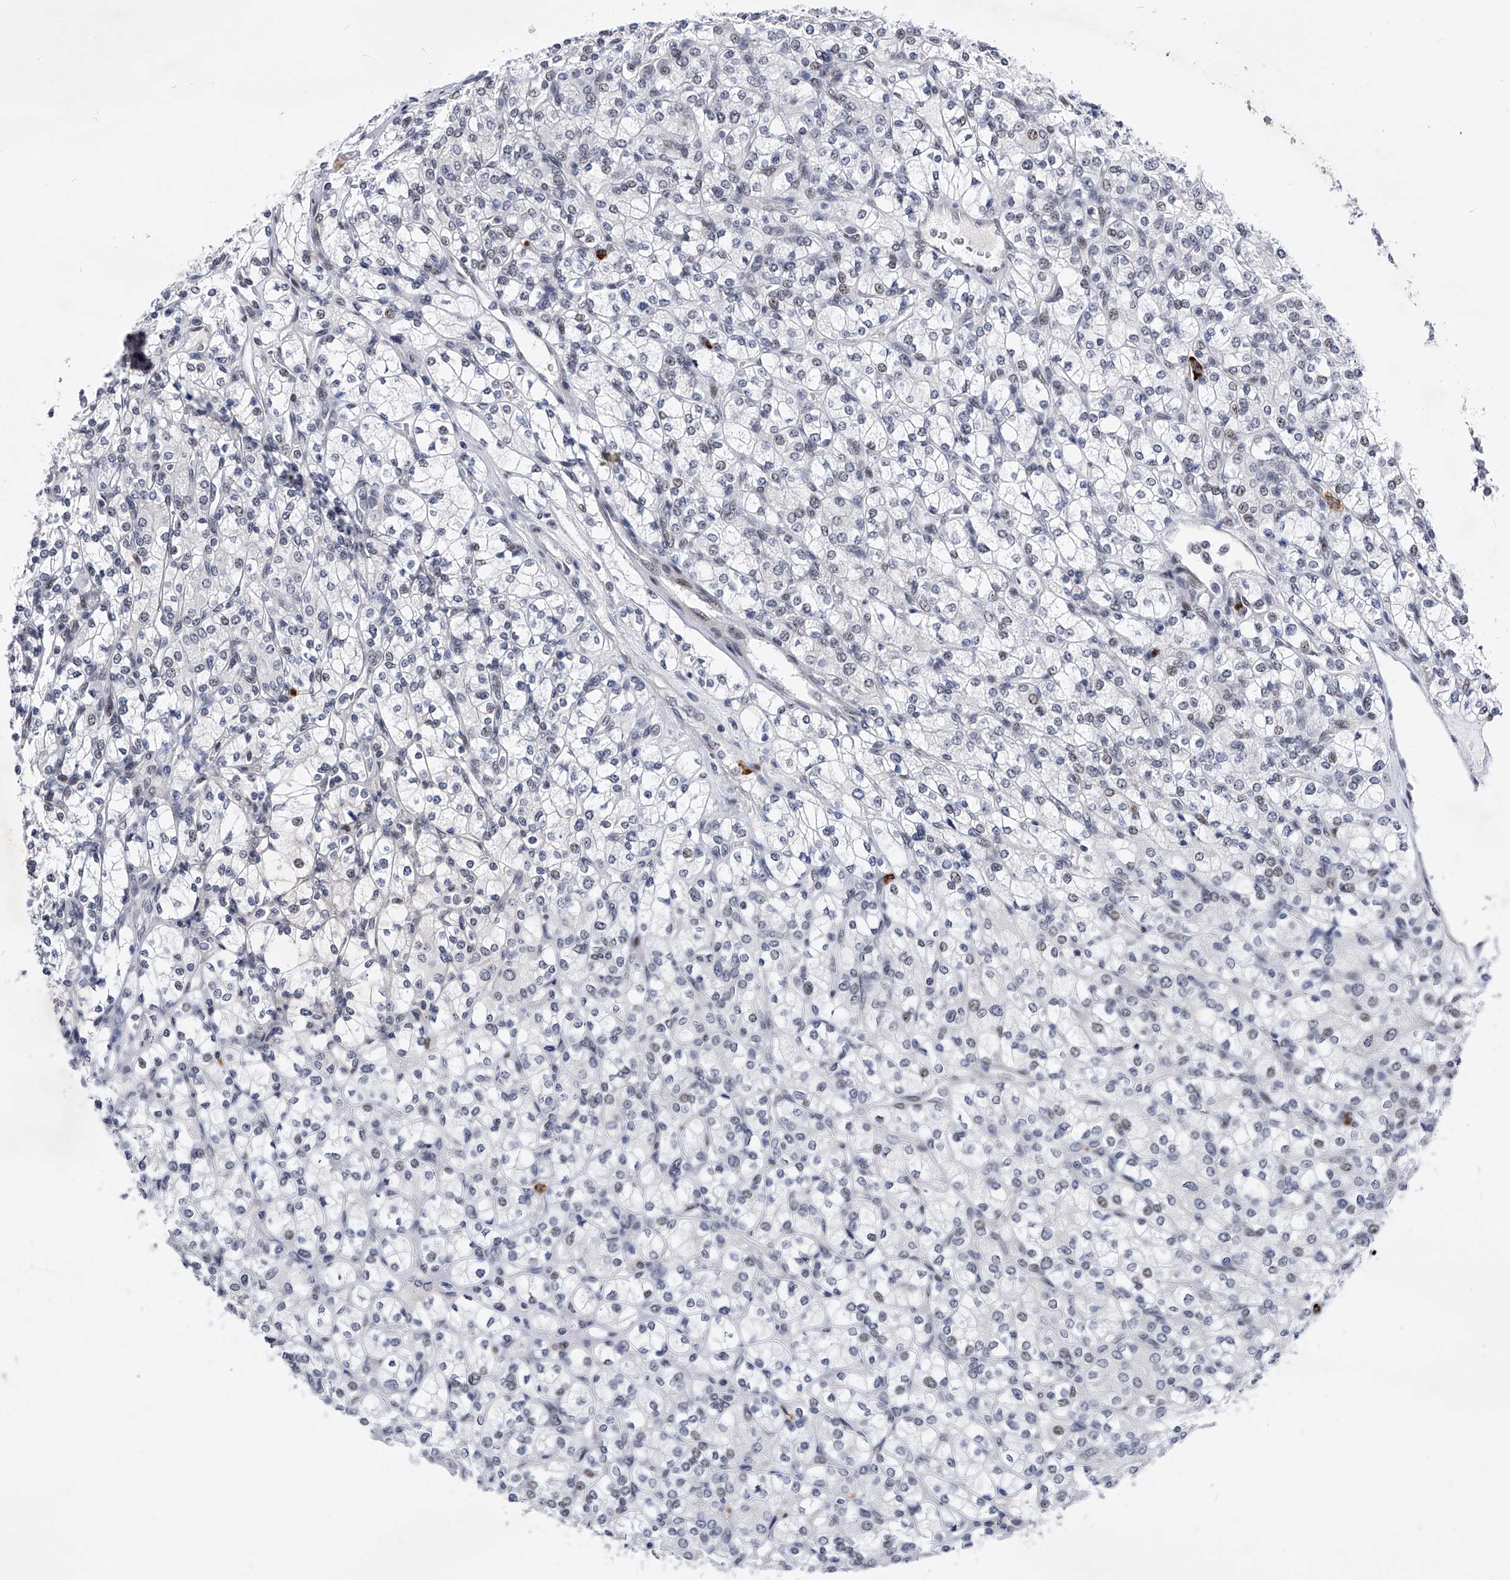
{"staining": {"intensity": "weak", "quantity": "<25%", "location": "nuclear"}, "tissue": "renal cancer", "cell_type": "Tumor cells", "image_type": "cancer", "snomed": [{"axis": "morphology", "description": "Adenocarcinoma, NOS"}, {"axis": "topography", "description": "Kidney"}], "caption": "Immunohistochemical staining of renal cancer (adenocarcinoma) reveals no significant staining in tumor cells. (DAB (3,3'-diaminobenzidine) IHC with hematoxylin counter stain).", "gene": "TESK2", "patient": {"sex": "male", "age": 77}}